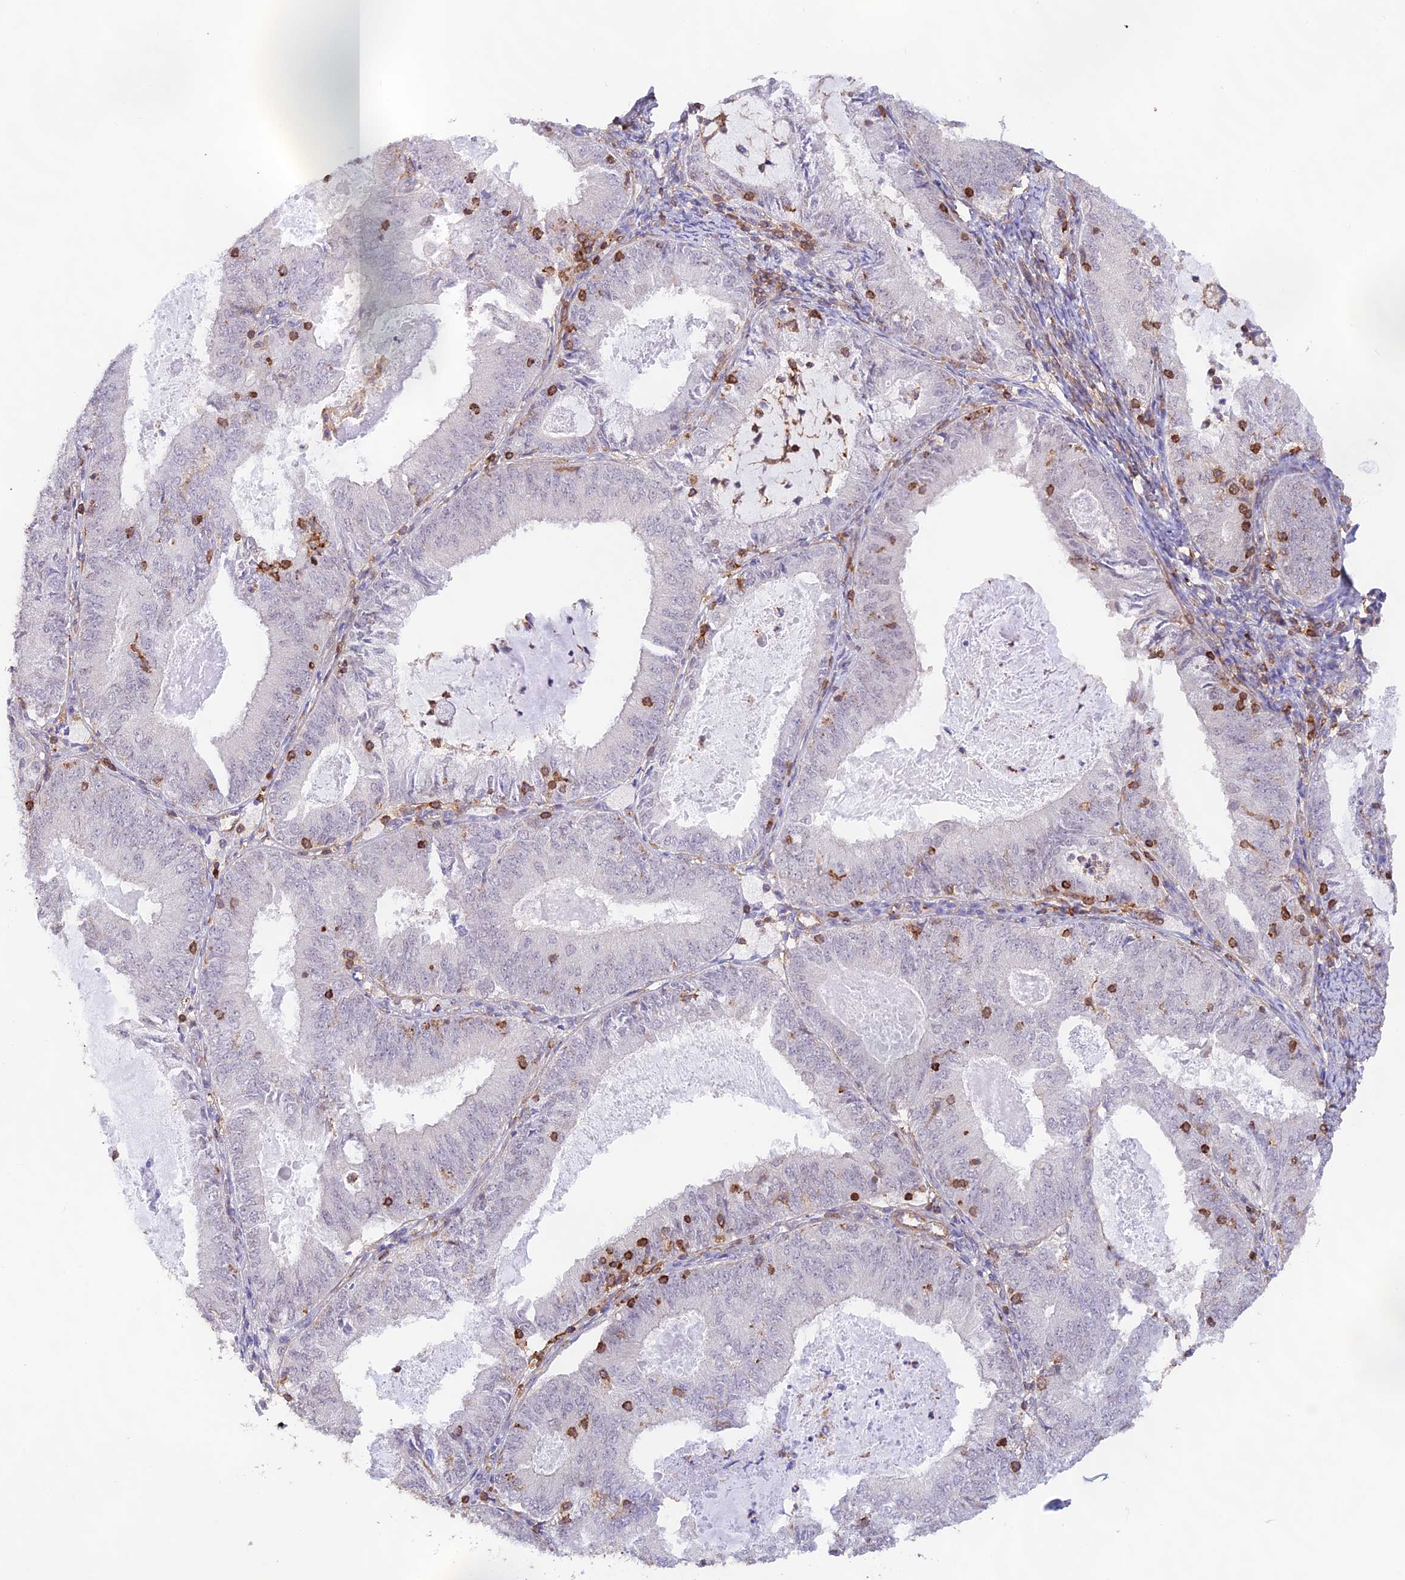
{"staining": {"intensity": "negative", "quantity": "none", "location": "none"}, "tissue": "endometrial cancer", "cell_type": "Tumor cells", "image_type": "cancer", "snomed": [{"axis": "morphology", "description": "Adenocarcinoma, NOS"}, {"axis": "topography", "description": "Endometrium"}], "caption": "Photomicrograph shows no significant protein expression in tumor cells of endometrial cancer (adenocarcinoma).", "gene": "DENND1C", "patient": {"sex": "female", "age": 57}}